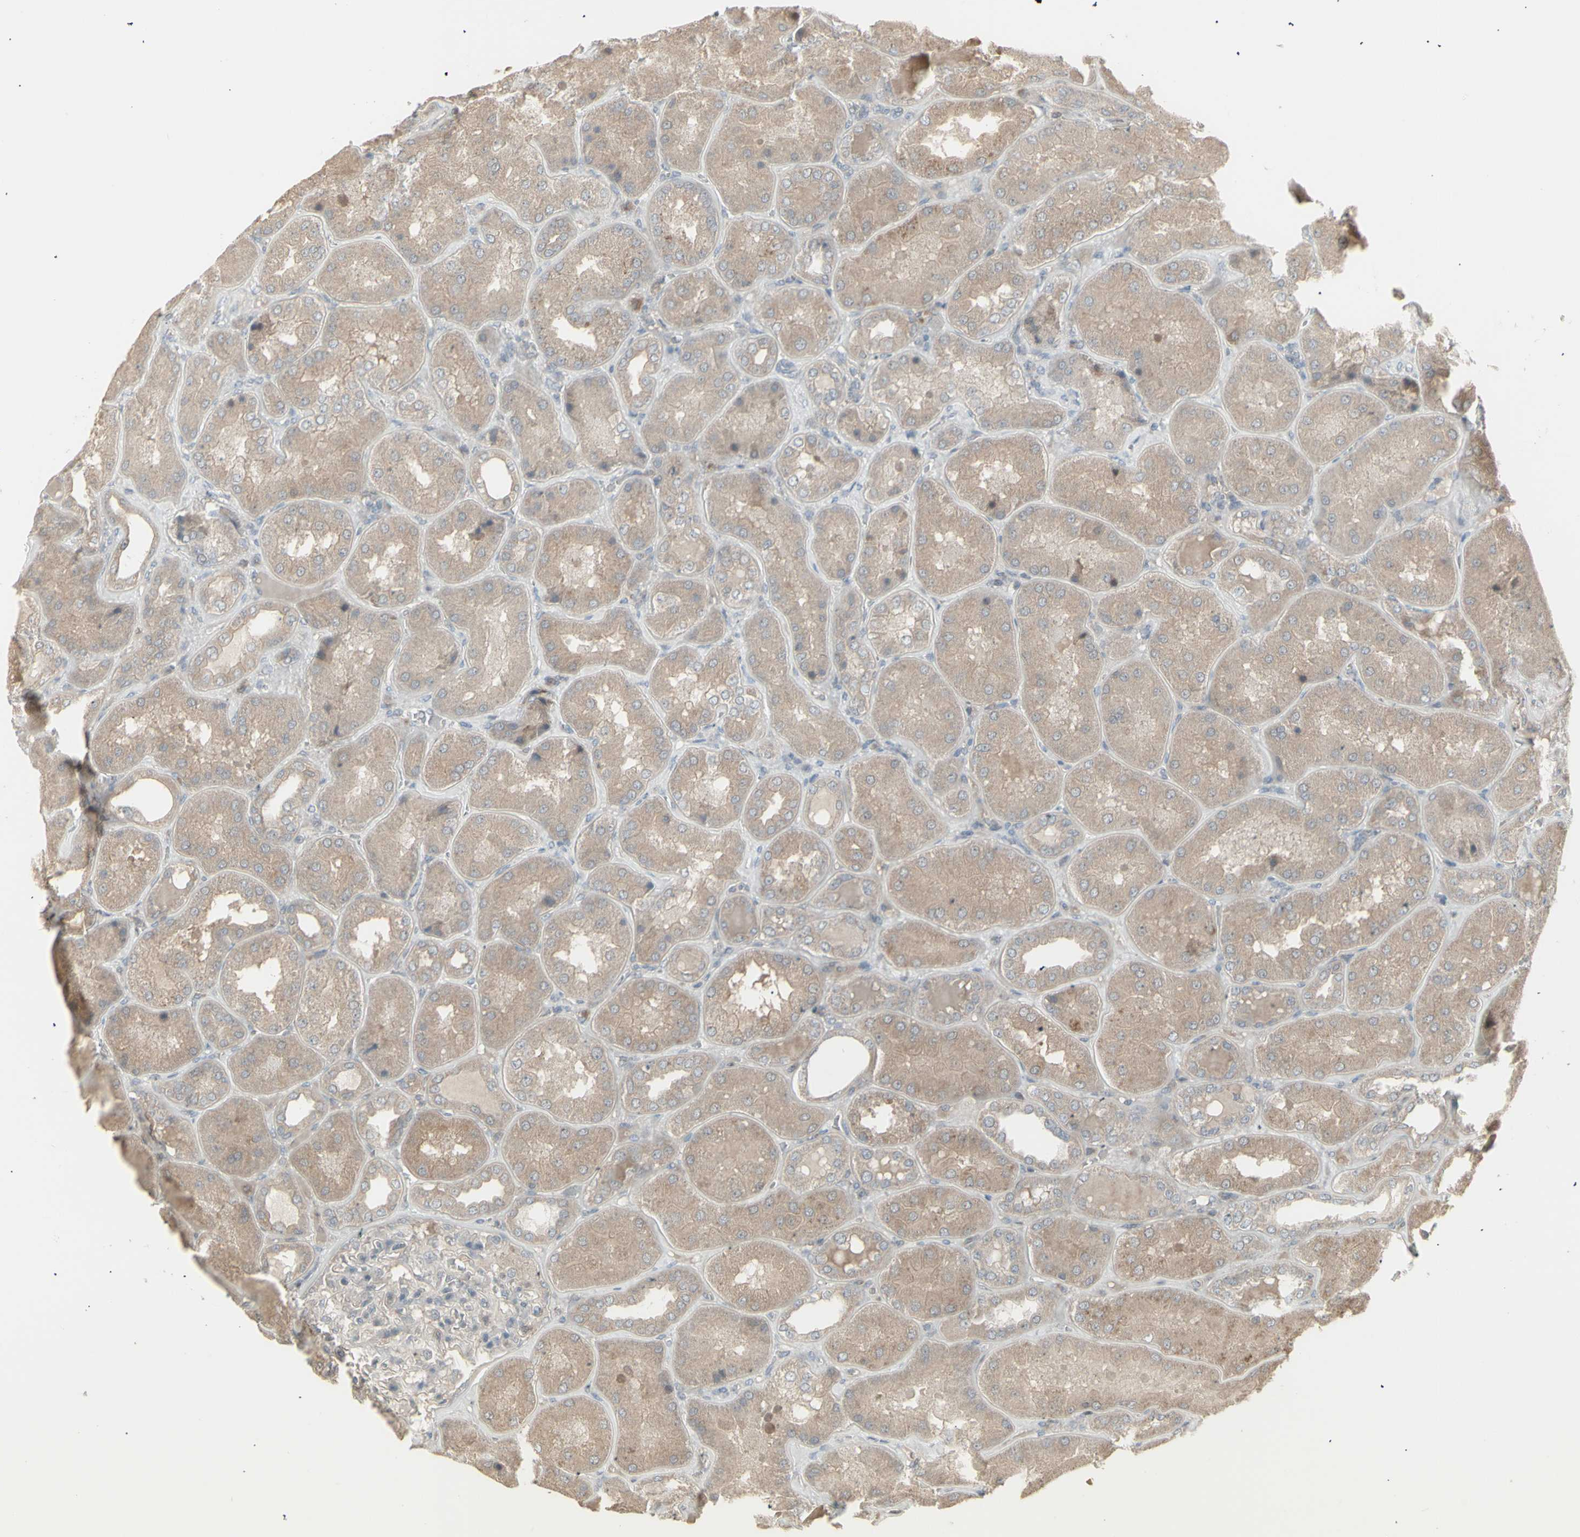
{"staining": {"intensity": "negative", "quantity": "none", "location": "none"}, "tissue": "kidney", "cell_type": "Cells in glomeruli", "image_type": "normal", "snomed": [{"axis": "morphology", "description": "Normal tissue, NOS"}, {"axis": "topography", "description": "Kidney"}], "caption": "IHC micrograph of normal kidney: human kidney stained with DAB (3,3'-diaminobenzidine) shows no significant protein positivity in cells in glomeruli.", "gene": "CSK", "patient": {"sex": "female", "age": 56}}